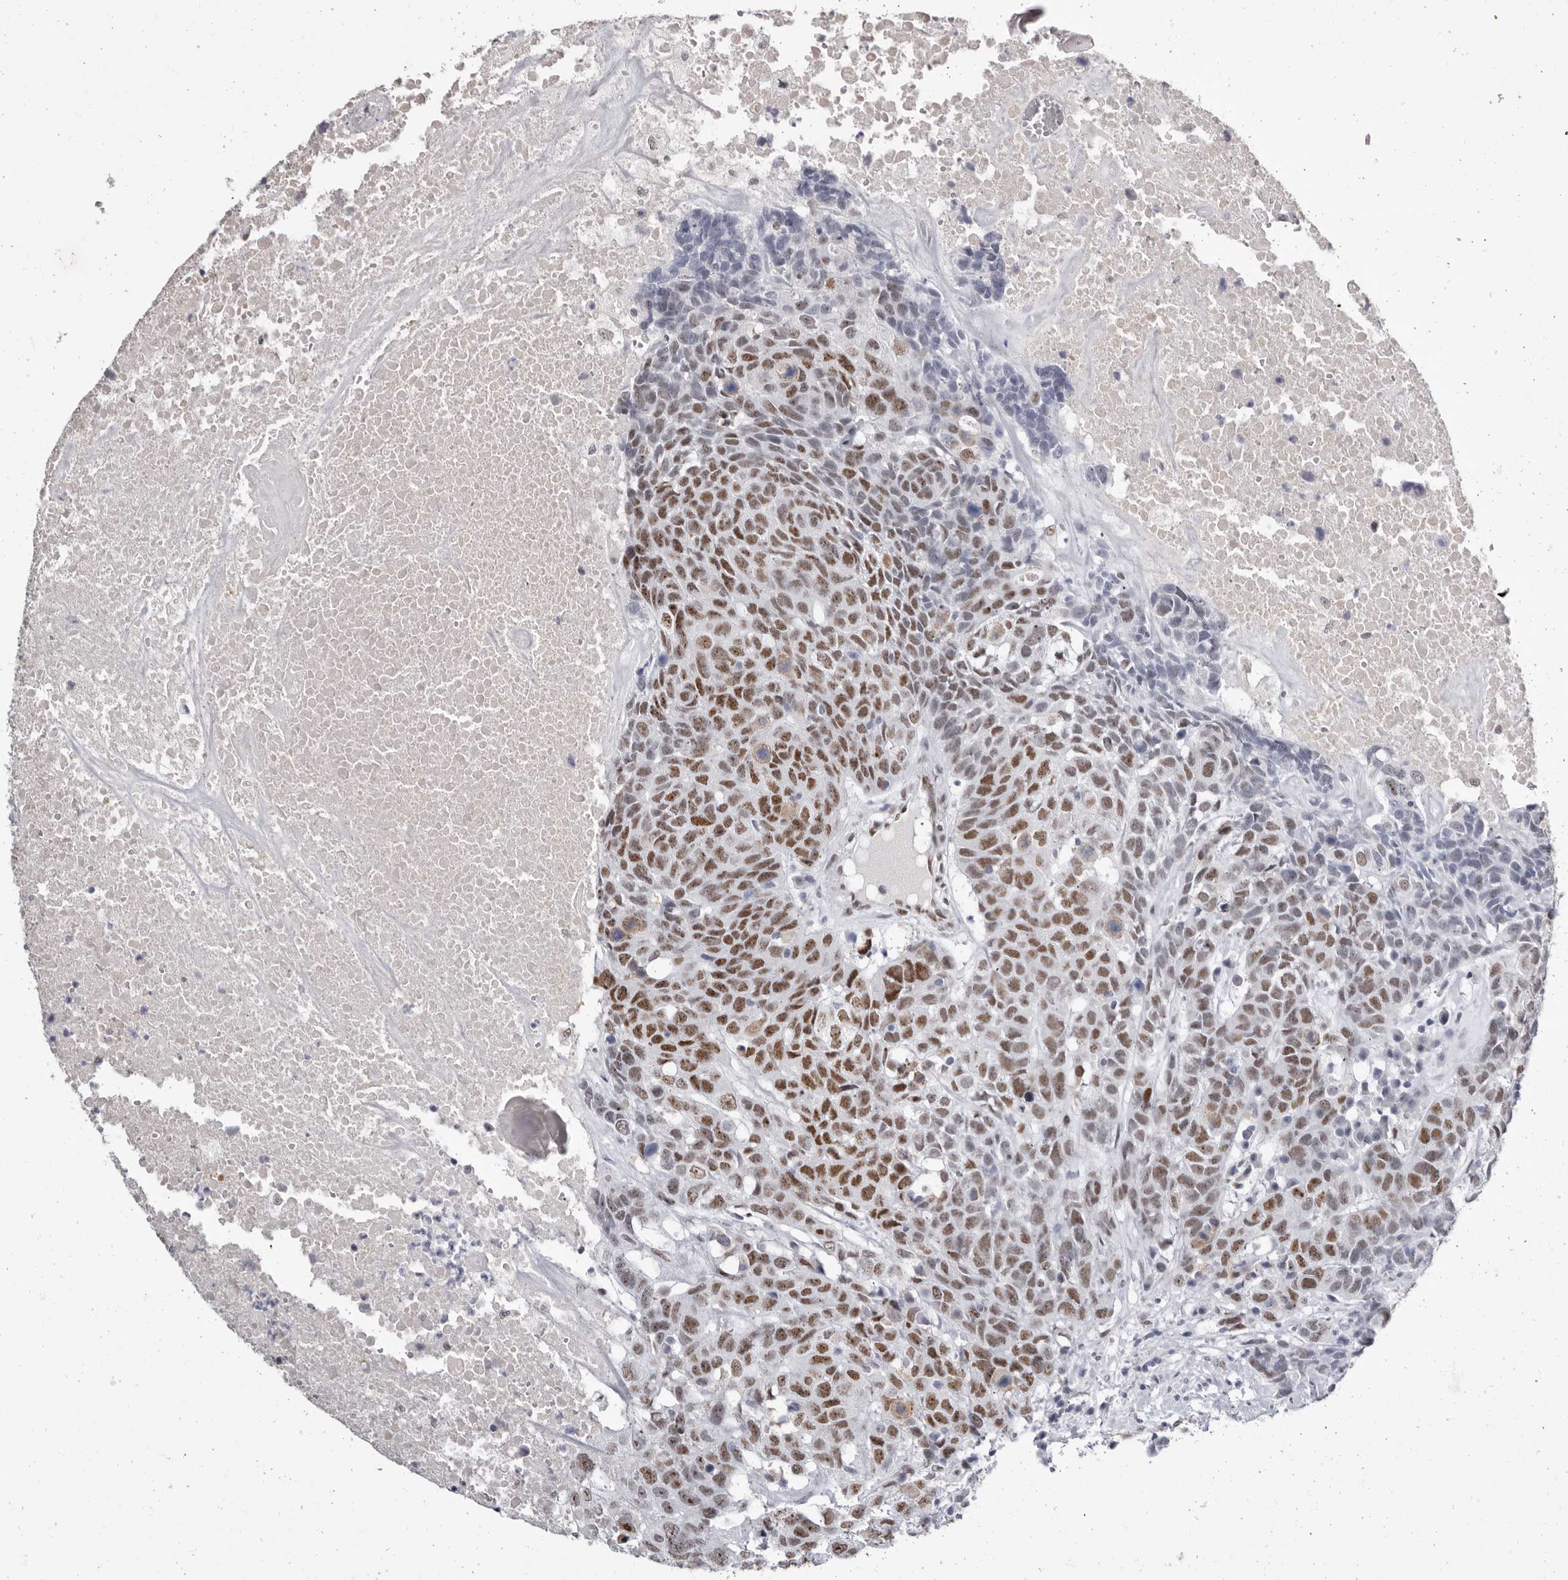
{"staining": {"intensity": "moderate", "quantity": ">75%", "location": "nuclear"}, "tissue": "head and neck cancer", "cell_type": "Tumor cells", "image_type": "cancer", "snomed": [{"axis": "morphology", "description": "Squamous cell carcinoma, NOS"}, {"axis": "topography", "description": "Head-Neck"}], "caption": "Human head and neck cancer stained for a protein (brown) exhibits moderate nuclear positive expression in approximately >75% of tumor cells.", "gene": "ZNF326", "patient": {"sex": "male", "age": 66}}